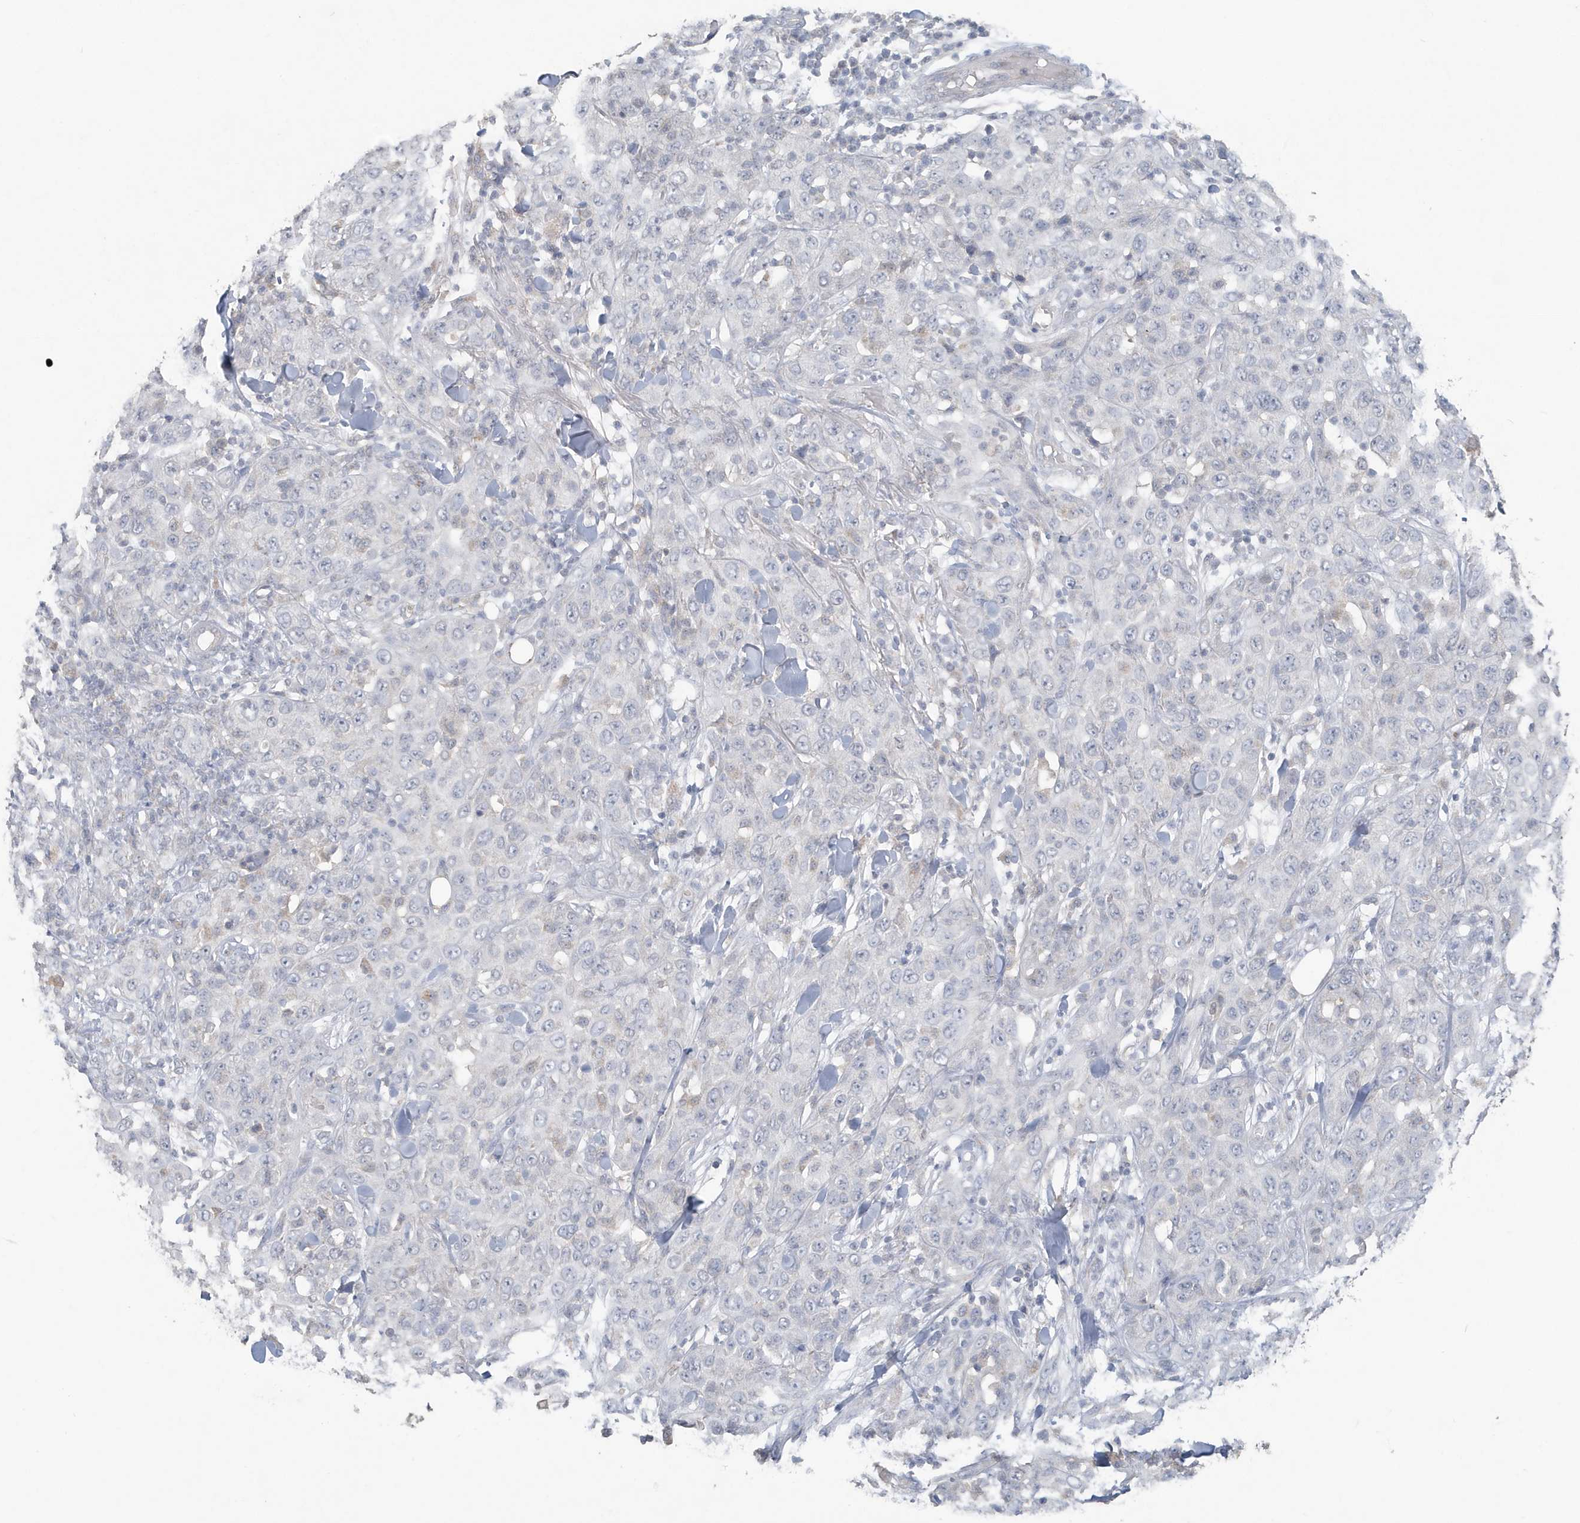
{"staining": {"intensity": "negative", "quantity": "none", "location": "none"}, "tissue": "skin cancer", "cell_type": "Tumor cells", "image_type": "cancer", "snomed": [{"axis": "morphology", "description": "Squamous cell carcinoma, NOS"}, {"axis": "topography", "description": "Skin"}], "caption": "IHC micrograph of neoplastic tissue: skin cancer (squamous cell carcinoma) stained with DAB exhibits no significant protein positivity in tumor cells.", "gene": "C1RL", "patient": {"sex": "female", "age": 88}}